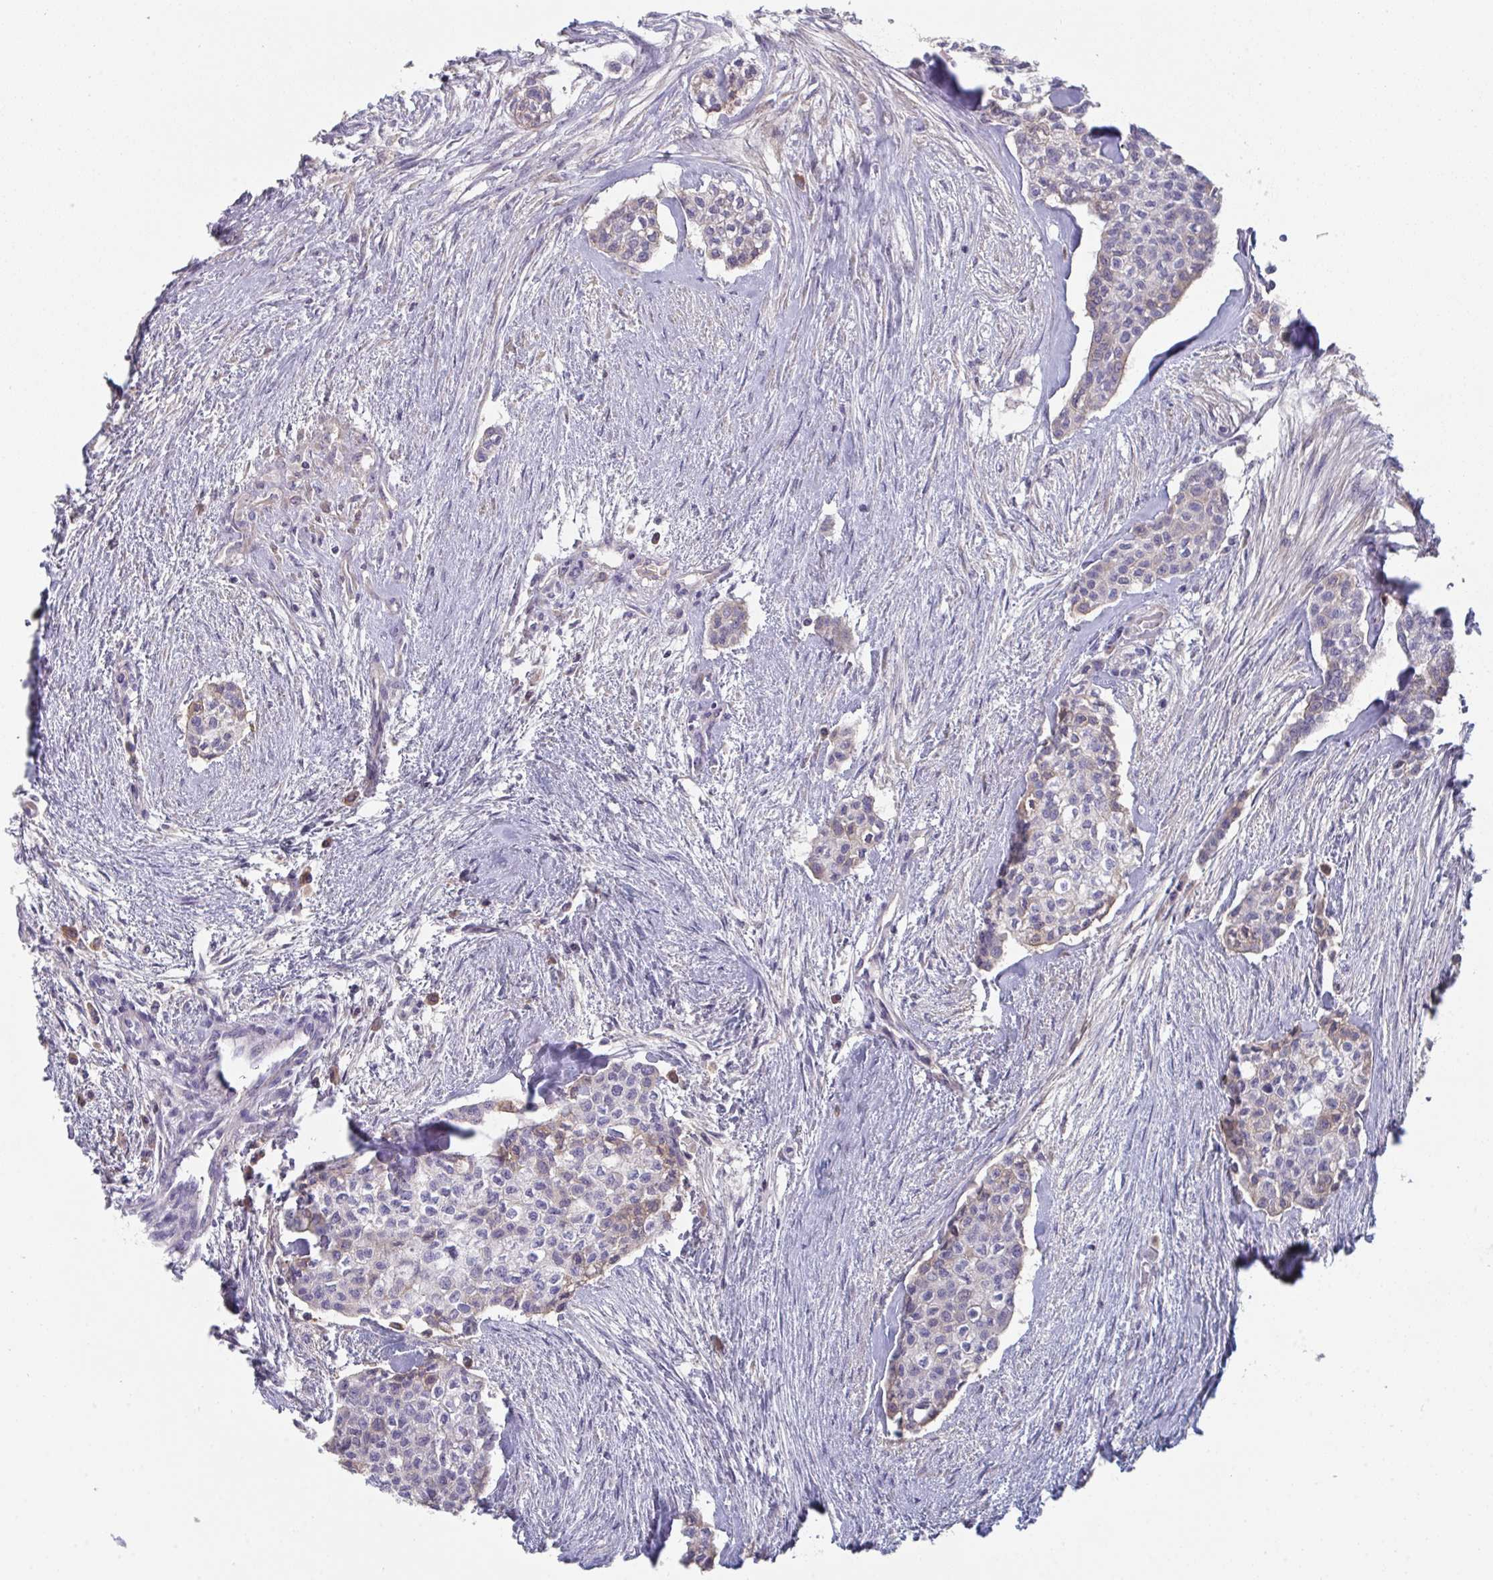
{"staining": {"intensity": "weak", "quantity": "<25%", "location": "cytoplasmic/membranous"}, "tissue": "head and neck cancer", "cell_type": "Tumor cells", "image_type": "cancer", "snomed": [{"axis": "morphology", "description": "Adenocarcinoma, NOS"}, {"axis": "topography", "description": "Head-Neck"}], "caption": "This histopathology image is of head and neck cancer (adenocarcinoma) stained with IHC to label a protein in brown with the nuclei are counter-stained blue. There is no expression in tumor cells.", "gene": "HGFAC", "patient": {"sex": "male", "age": 81}}